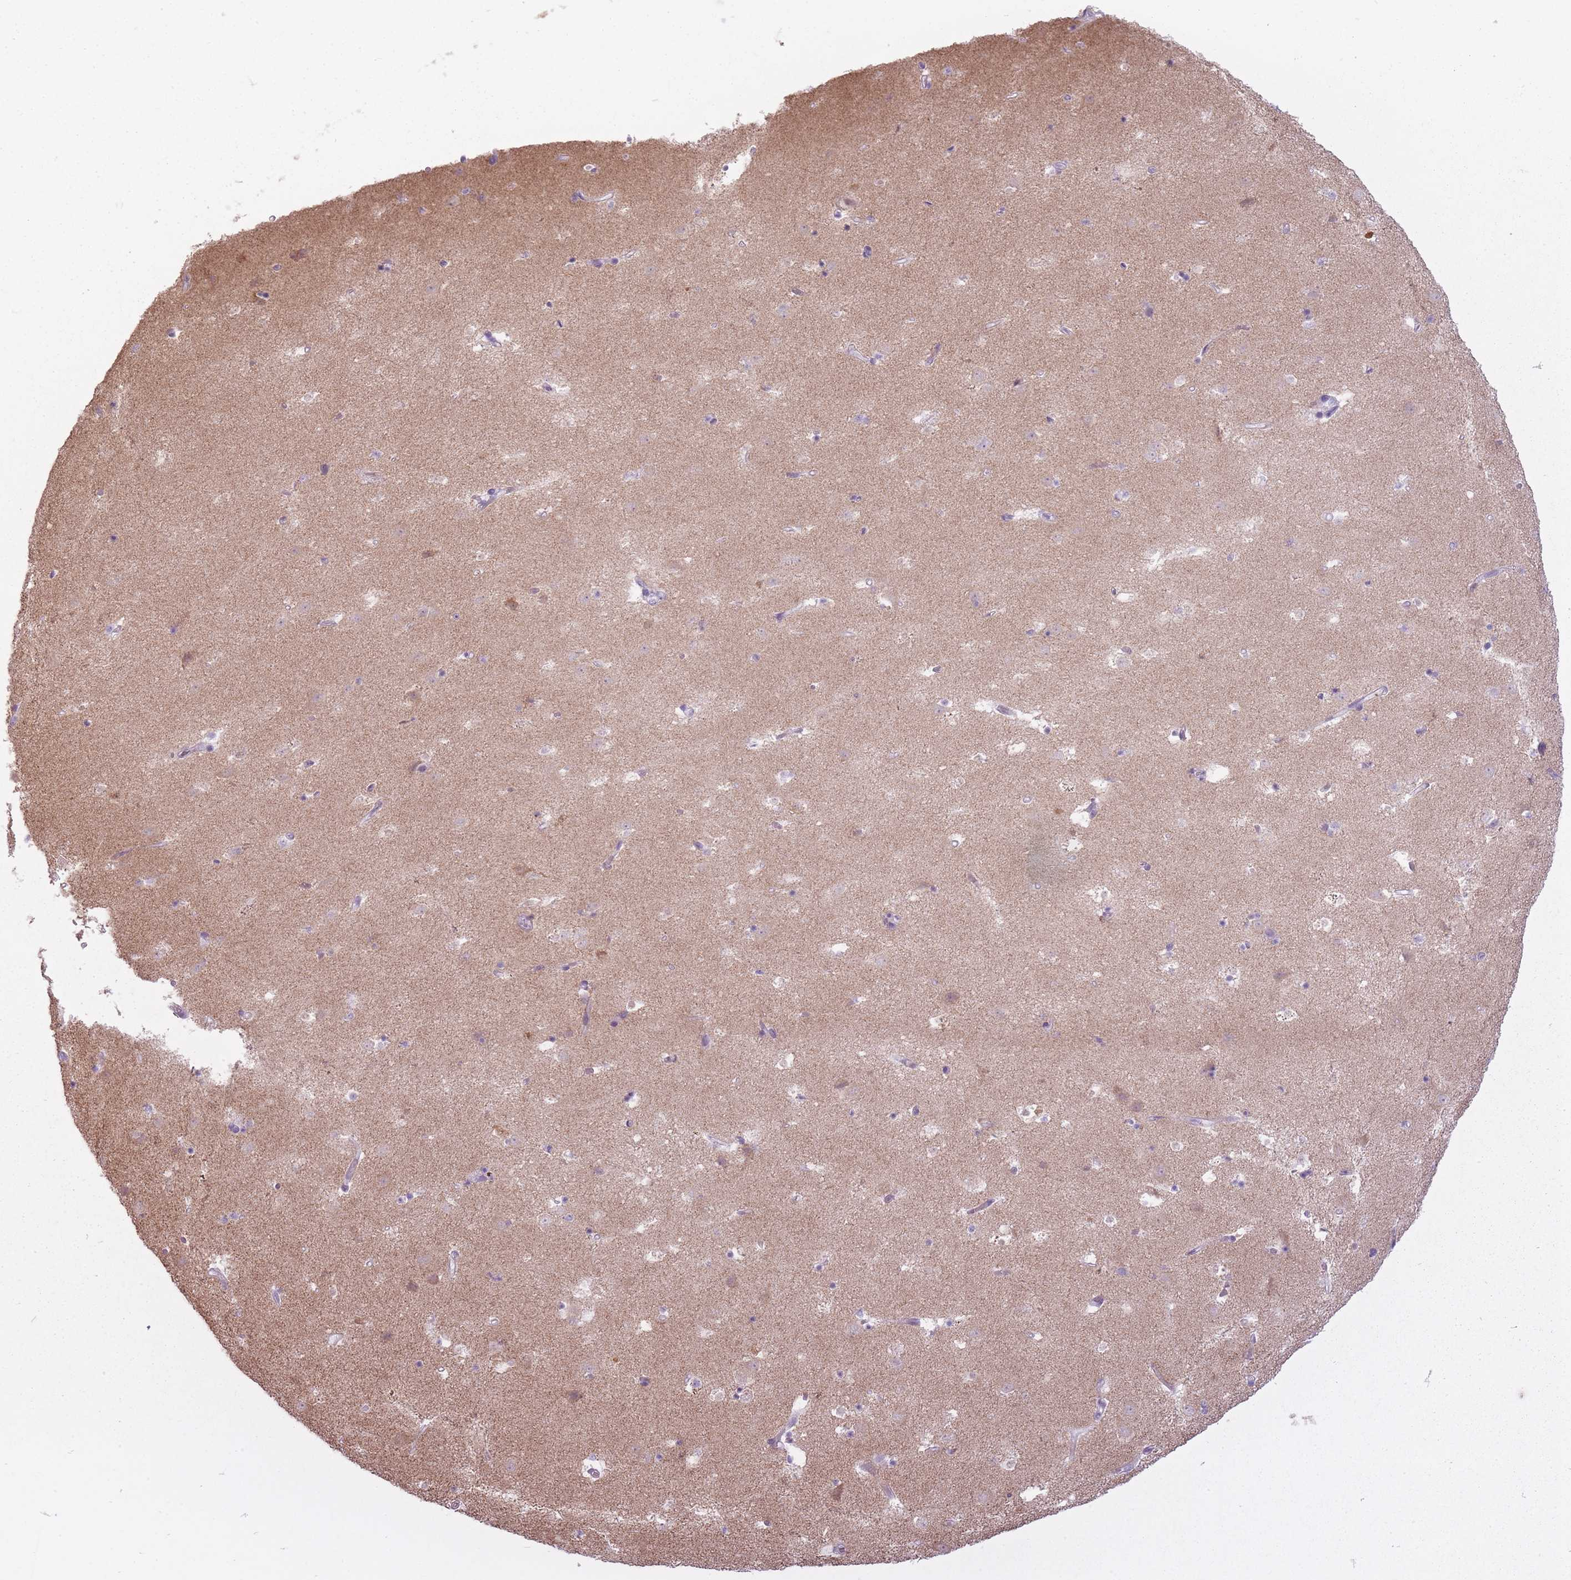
{"staining": {"intensity": "negative", "quantity": "none", "location": "none"}, "tissue": "caudate", "cell_type": "Glial cells", "image_type": "normal", "snomed": [{"axis": "morphology", "description": "Normal tissue, NOS"}, {"axis": "topography", "description": "Lateral ventricle wall"}], "caption": "The IHC photomicrograph has no significant staining in glial cells of caudate. (Stains: DAB (3,3'-diaminobenzidine) immunohistochemistry with hematoxylin counter stain, Microscopy: brightfield microscopy at high magnification).", "gene": "RFX4", "patient": {"sex": "male", "age": 58}}